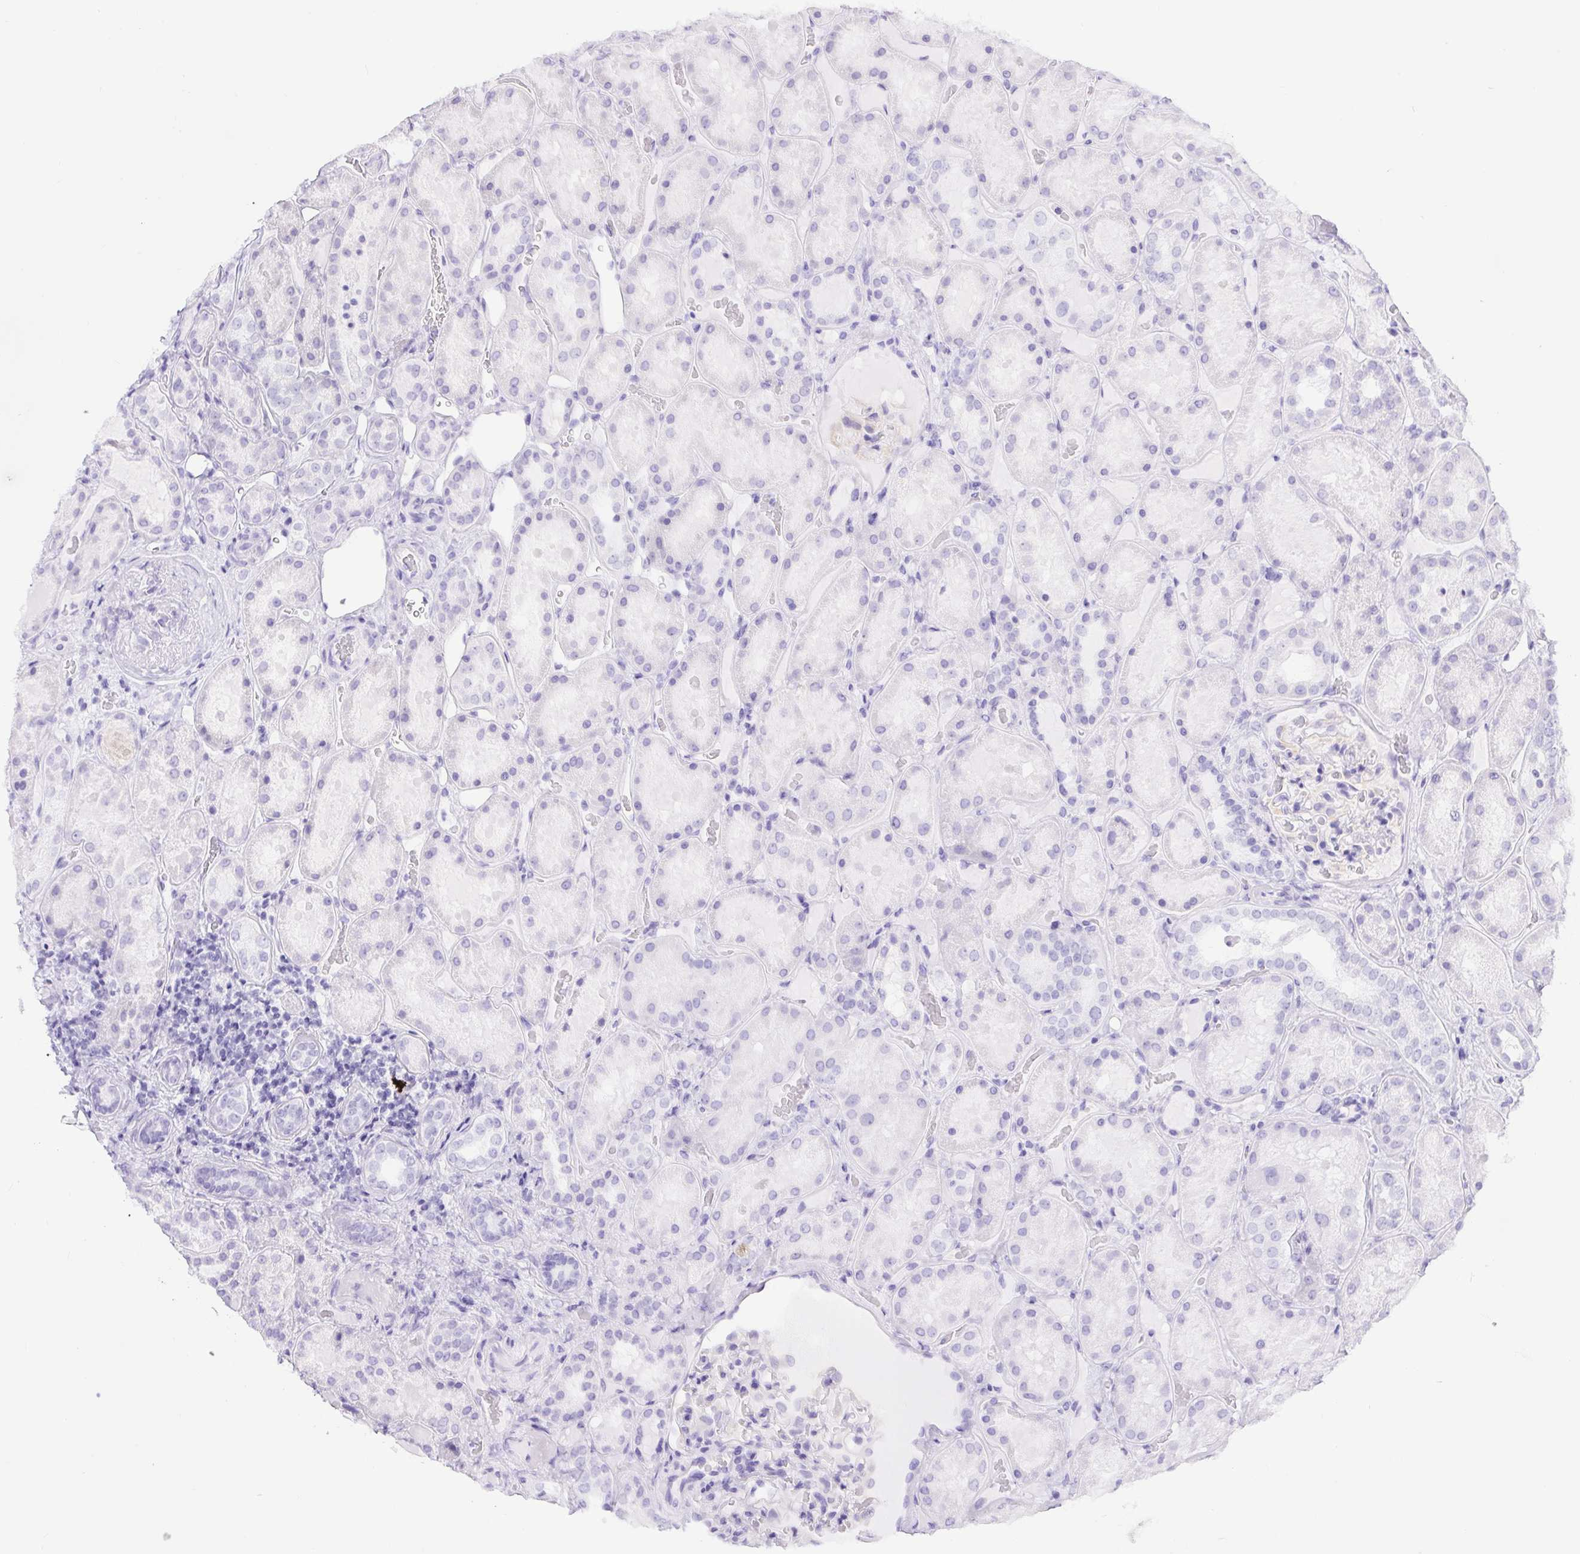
{"staining": {"intensity": "moderate", "quantity": "<25%", "location": "cytoplasmic/membranous"}, "tissue": "kidney", "cell_type": "Cells in glomeruli", "image_type": "normal", "snomed": [{"axis": "morphology", "description": "Normal tissue, NOS"}, {"axis": "topography", "description": "Kidney"}], "caption": "Protein analysis of benign kidney reveals moderate cytoplasmic/membranous positivity in about <25% of cells in glomeruli. (IHC, brightfield microscopy, high magnification).", "gene": "ERP27", "patient": {"sex": "male", "age": 73}}